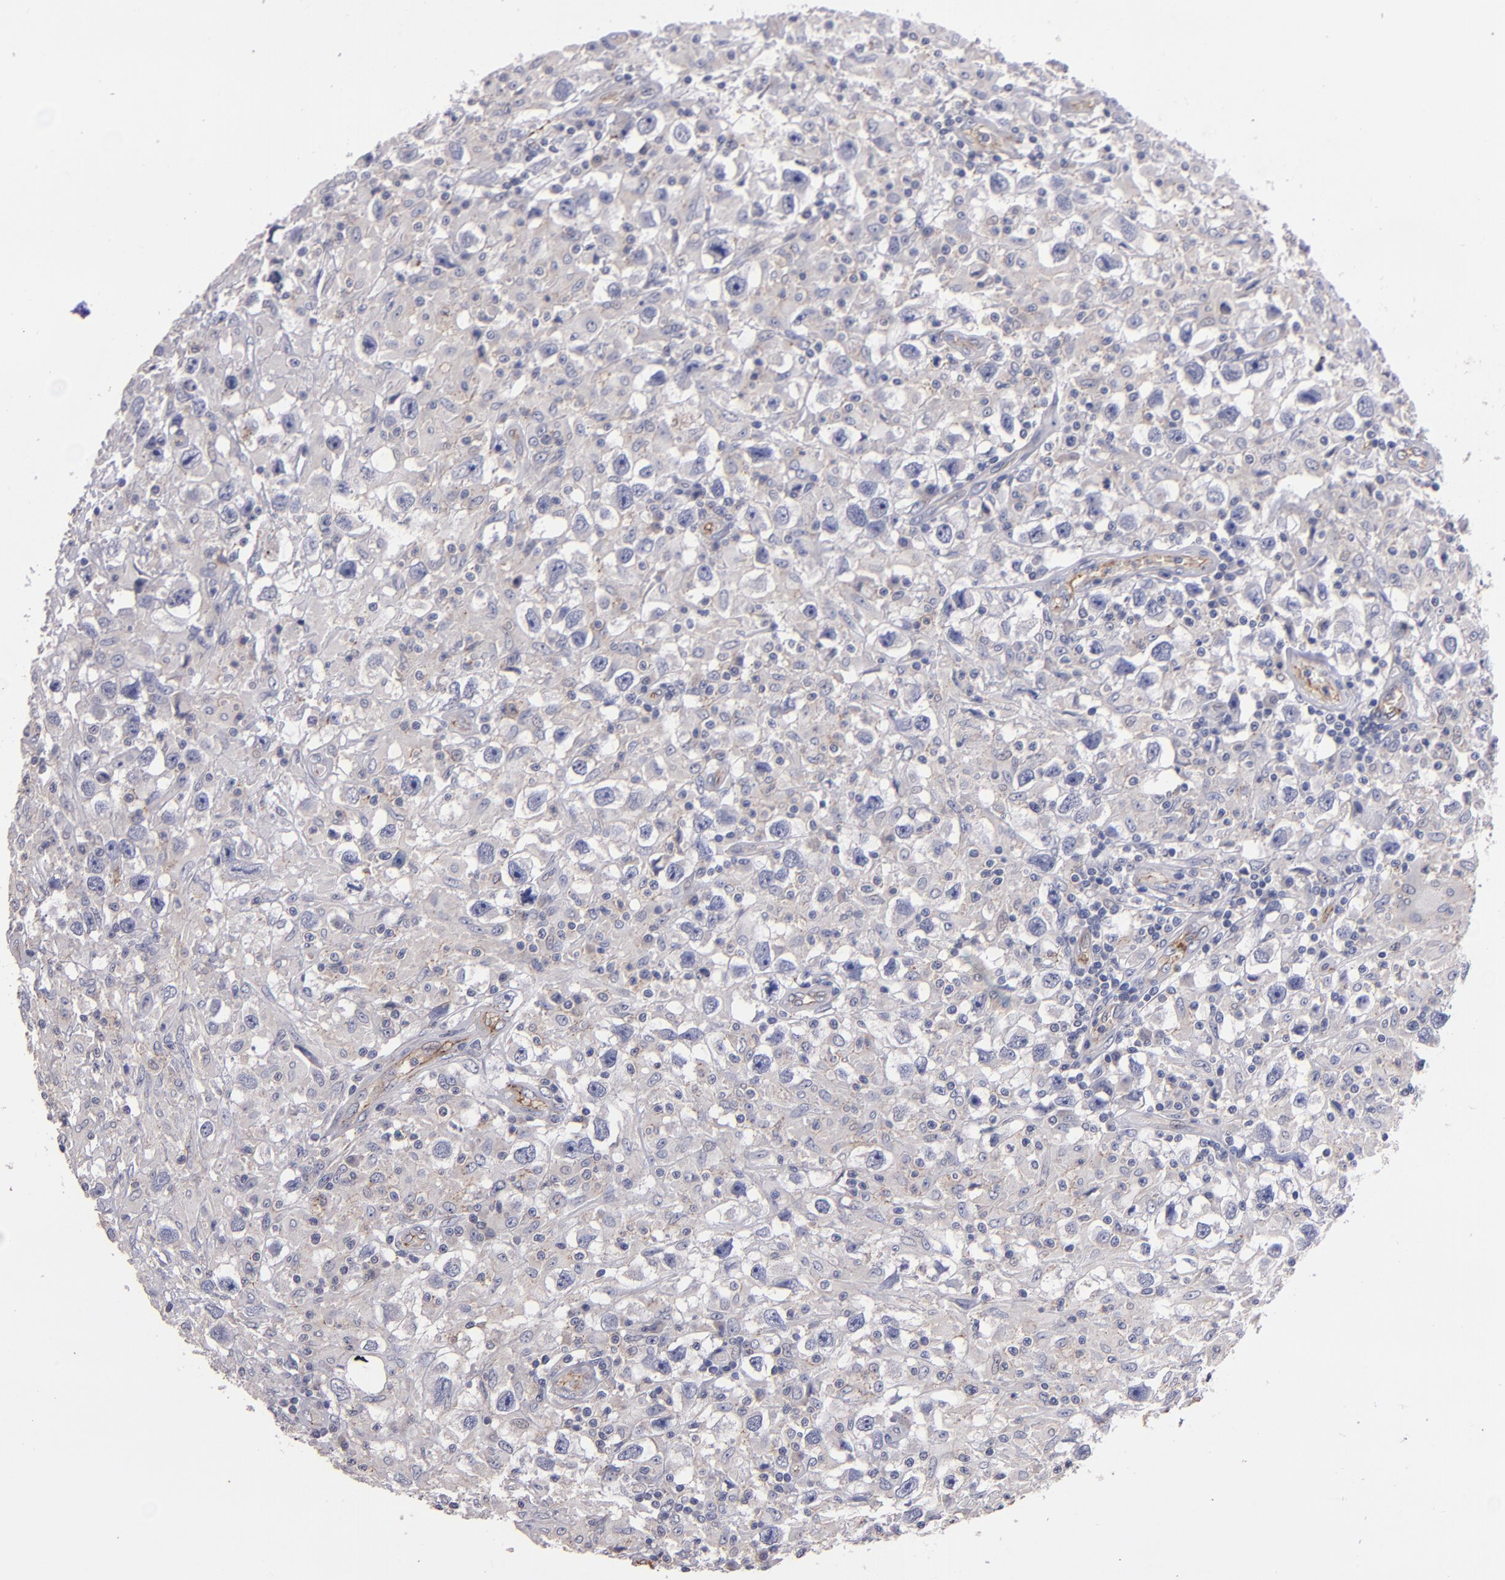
{"staining": {"intensity": "negative", "quantity": "none", "location": "none"}, "tissue": "testis cancer", "cell_type": "Tumor cells", "image_type": "cancer", "snomed": [{"axis": "morphology", "description": "Seminoma, NOS"}, {"axis": "topography", "description": "Testis"}], "caption": "Immunohistochemistry micrograph of seminoma (testis) stained for a protein (brown), which reveals no positivity in tumor cells. (IHC, brightfield microscopy, high magnification).", "gene": "CLDN5", "patient": {"sex": "male", "age": 34}}